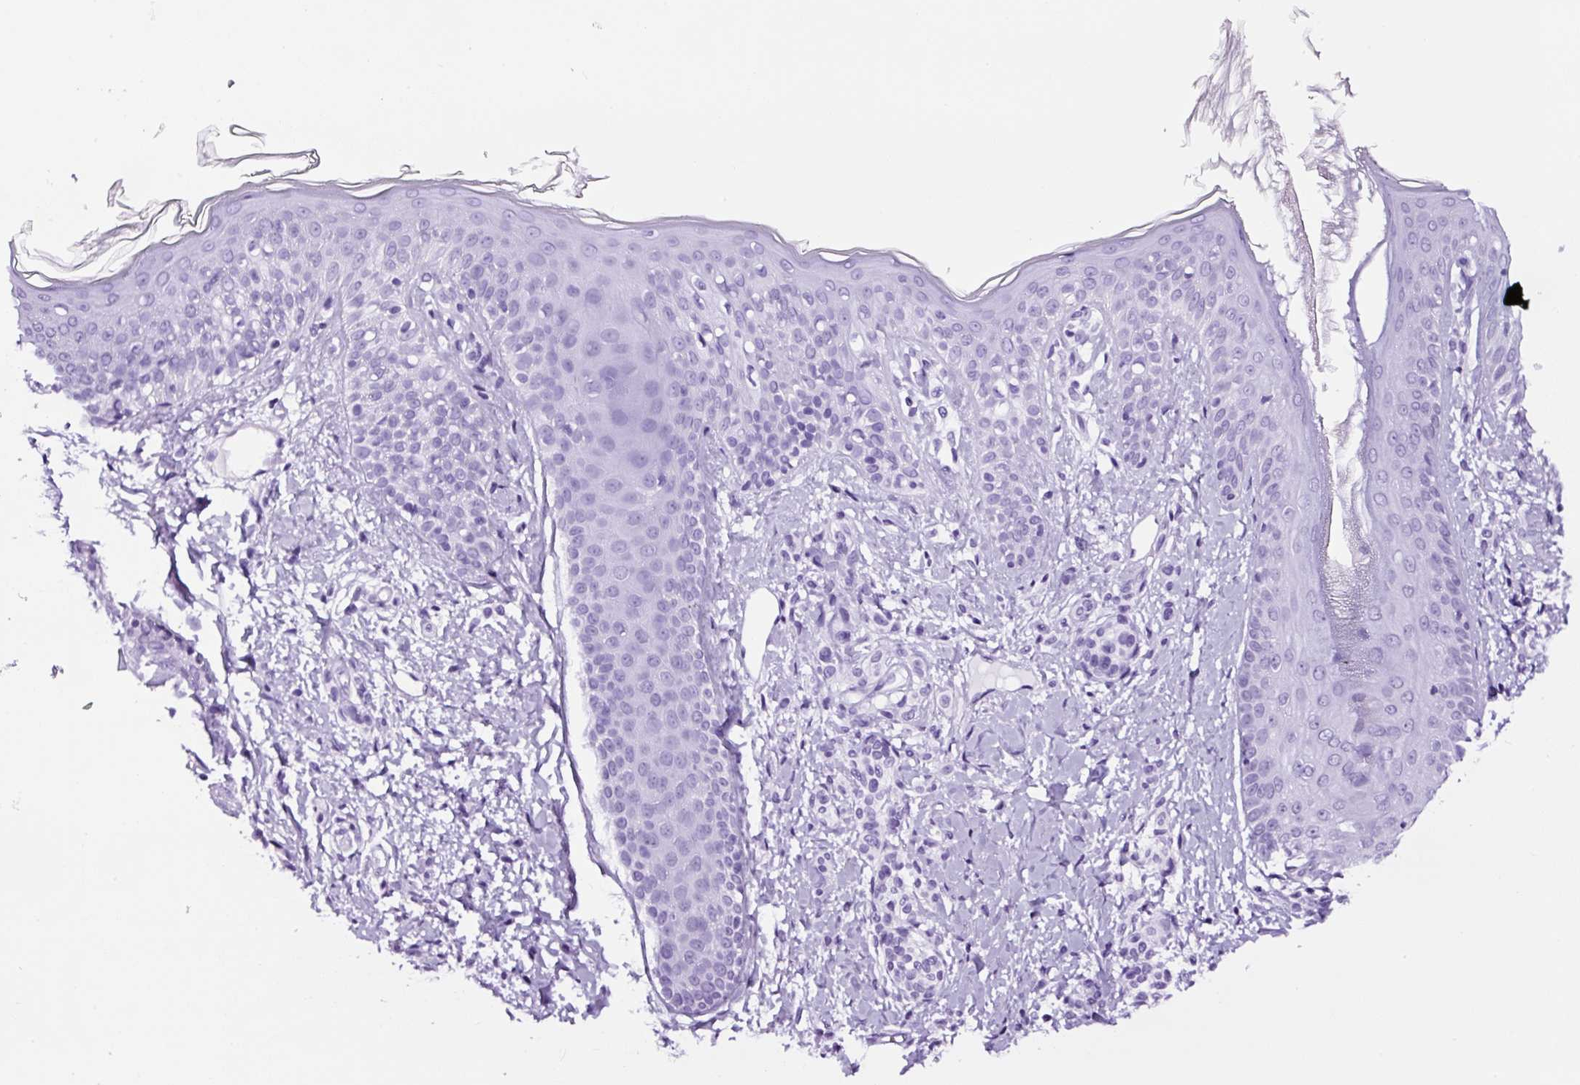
{"staining": {"intensity": "negative", "quantity": "none", "location": "none"}, "tissue": "skin", "cell_type": "Fibroblasts", "image_type": "normal", "snomed": [{"axis": "morphology", "description": "Normal tissue, NOS"}, {"axis": "topography", "description": "Skin"}], "caption": "The photomicrograph reveals no significant staining in fibroblasts of skin.", "gene": "FBXL7", "patient": {"sex": "male", "age": 16}}